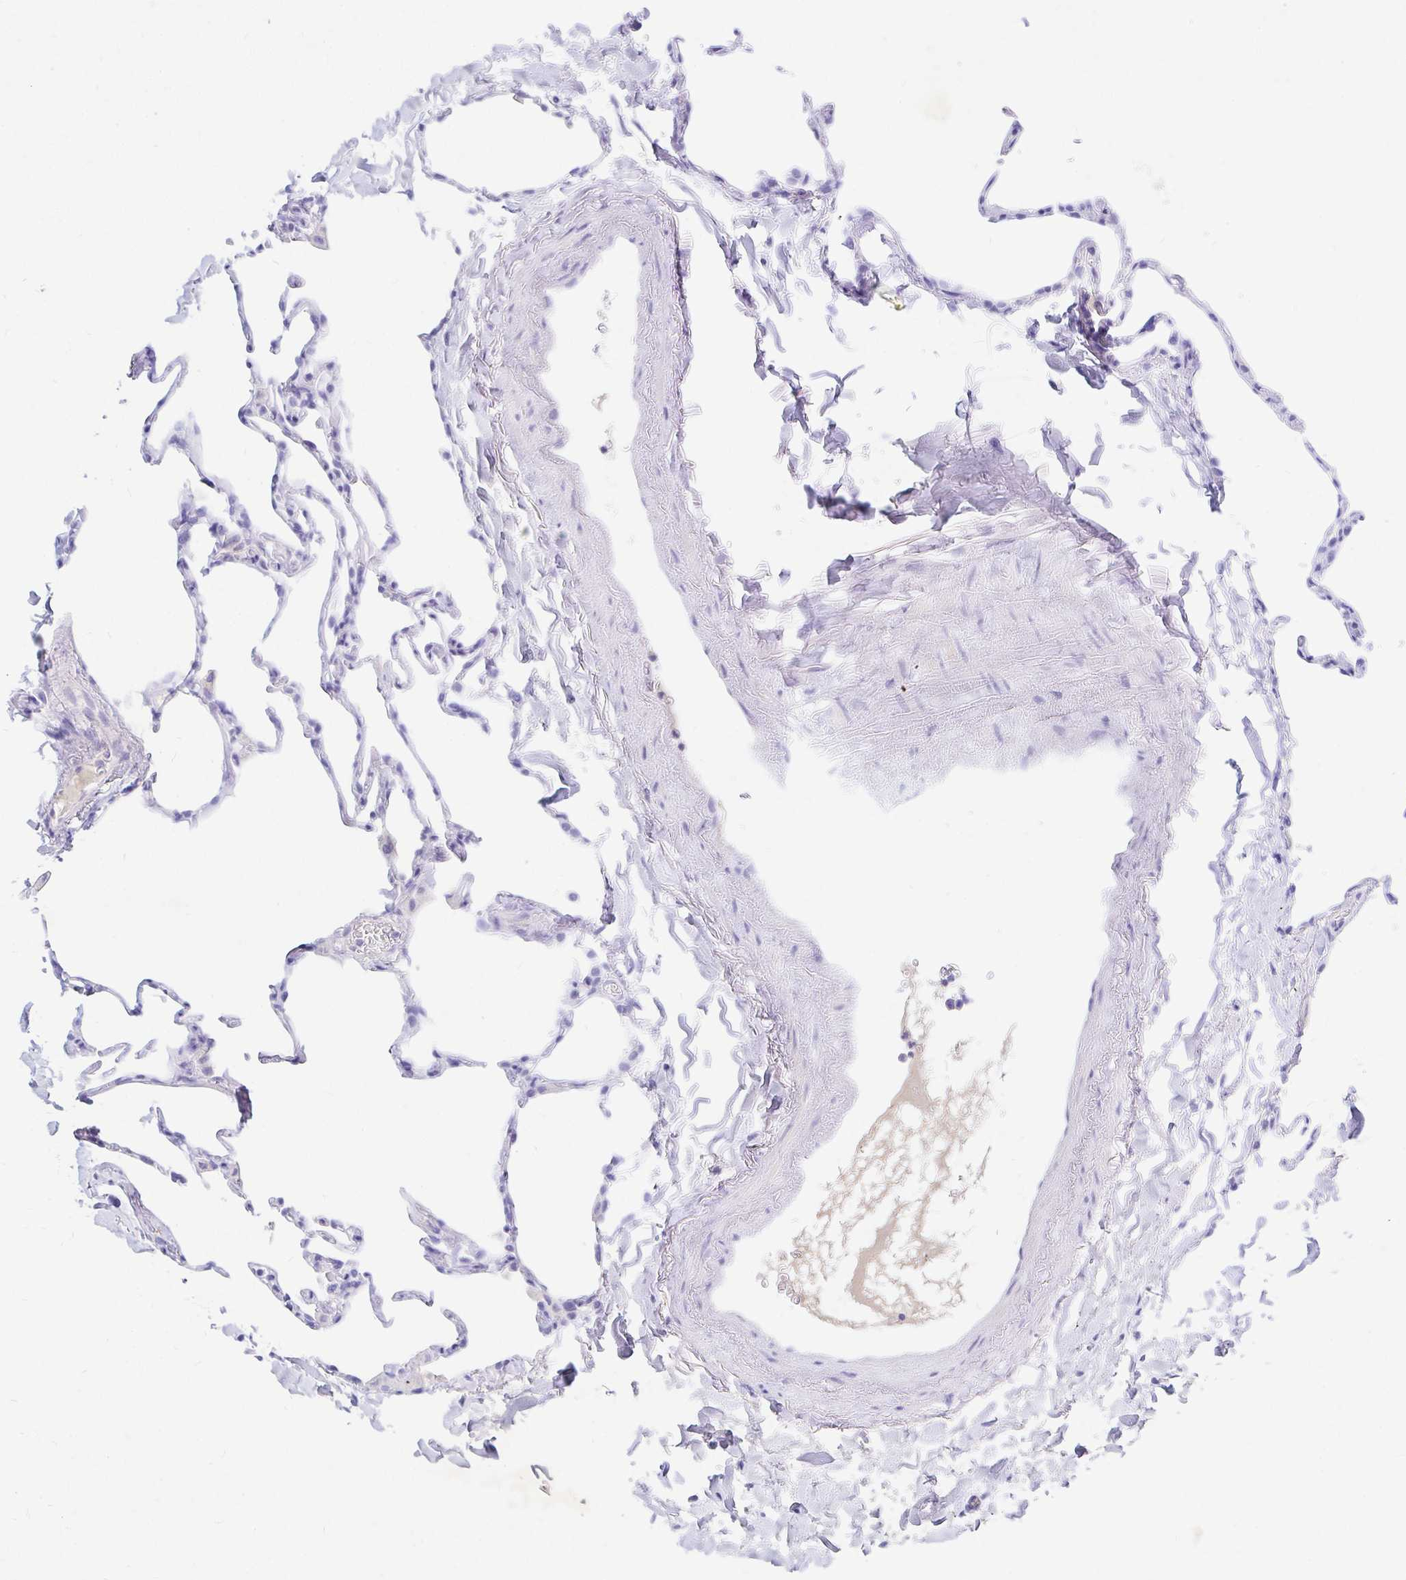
{"staining": {"intensity": "negative", "quantity": "none", "location": "none"}, "tissue": "lung", "cell_type": "Alveolar cells", "image_type": "normal", "snomed": [{"axis": "morphology", "description": "Normal tissue, NOS"}, {"axis": "topography", "description": "Lung"}], "caption": "Photomicrograph shows no protein expression in alveolar cells of normal lung. (DAB (3,3'-diaminobenzidine) IHC with hematoxylin counter stain).", "gene": "NR2E1", "patient": {"sex": "male", "age": 65}}